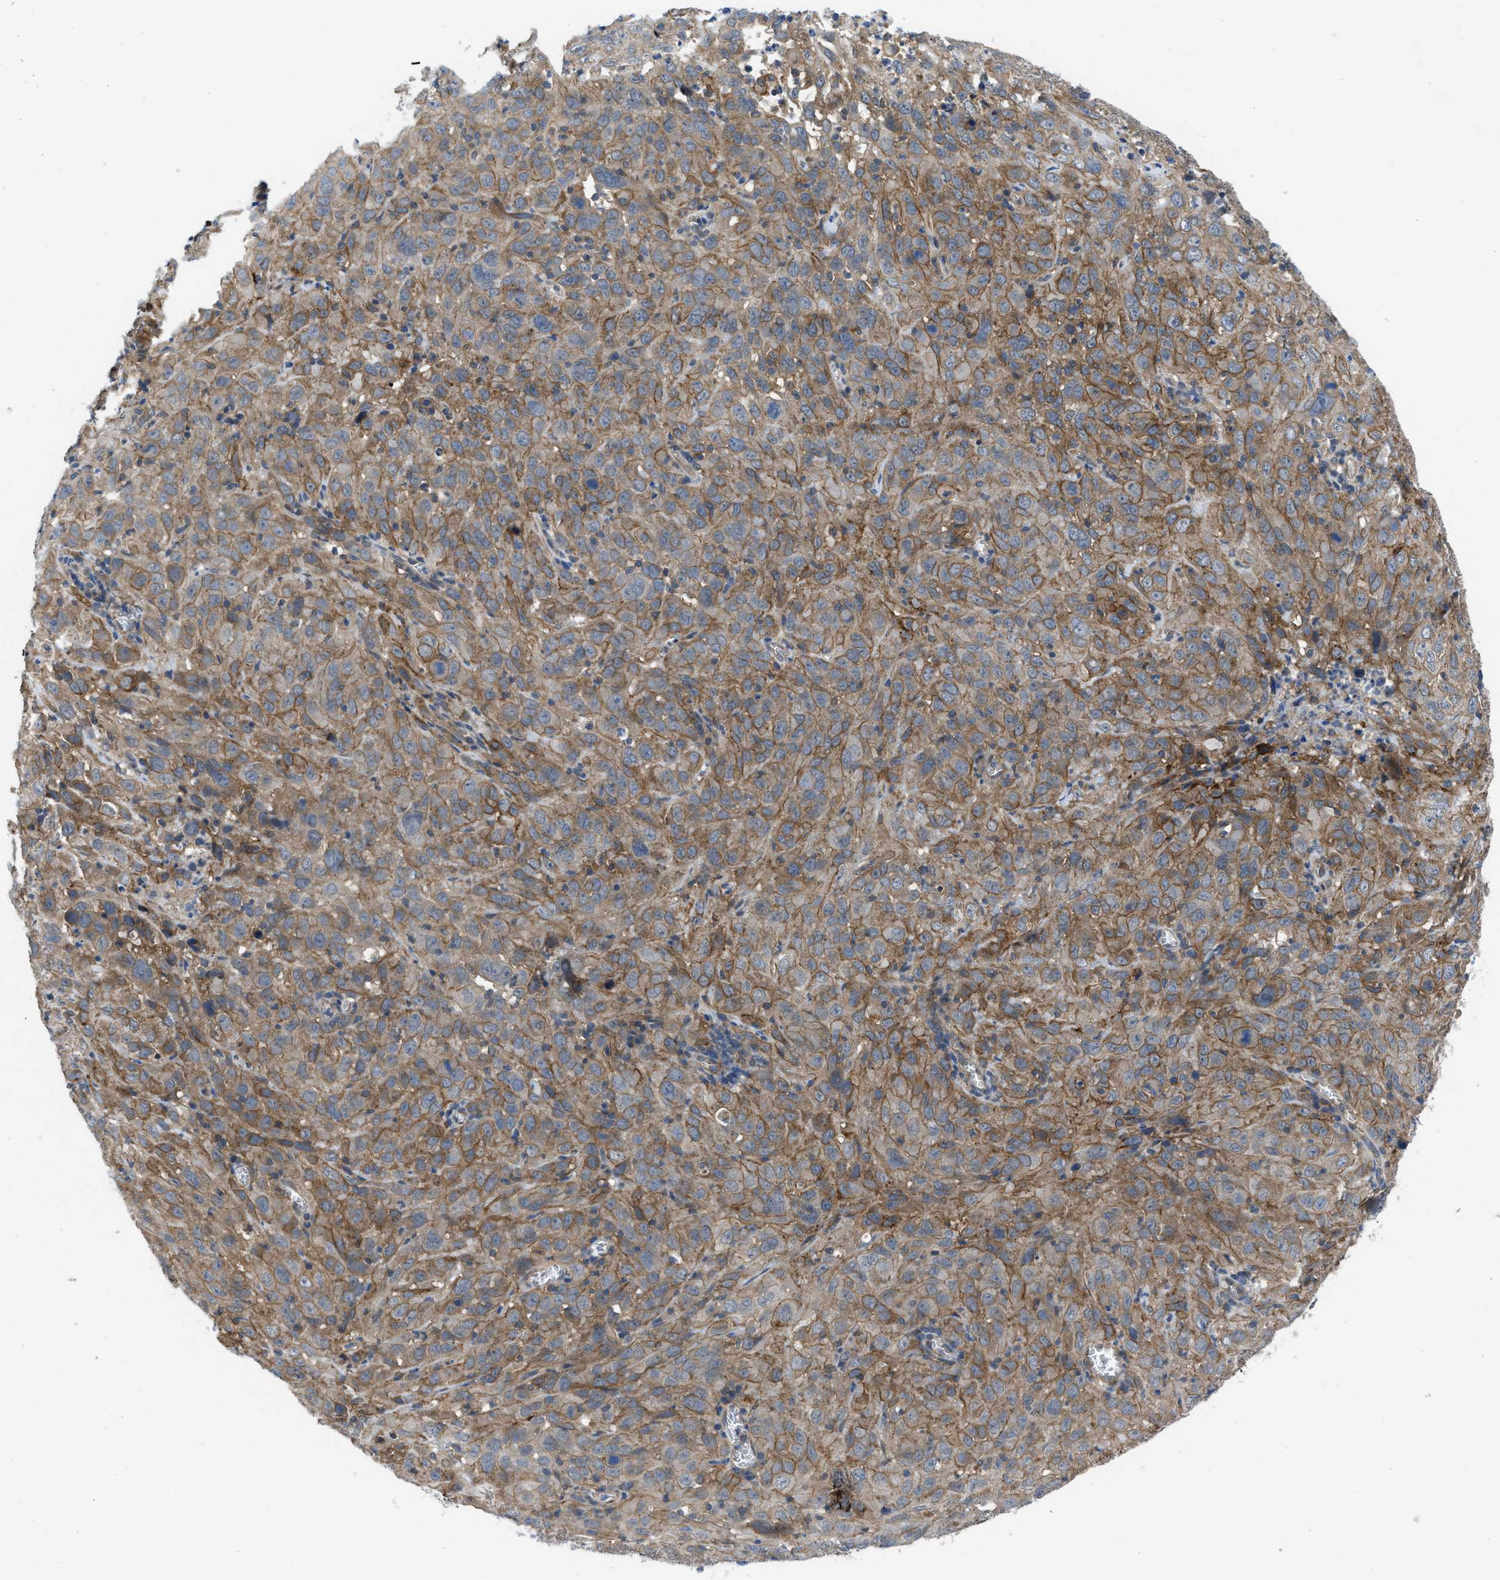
{"staining": {"intensity": "moderate", "quantity": ">75%", "location": "cytoplasmic/membranous"}, "tissue": "cervical cancer", "cell_type": "Tumor cells", "image_type": "cancer", "snomed": [{"axis": "morphology", "description": "Squamous cell carcinoma, NOS"}, {"axis": "topography", "description": "Cervix"}], "caption": "Tumor cells show medium levels of moderate cytoplasmic/membranous expression in approximately >75% of cells in cervical cancer.", "gene": "PANX1", "patient": {"sex": "female", "age": 32}}